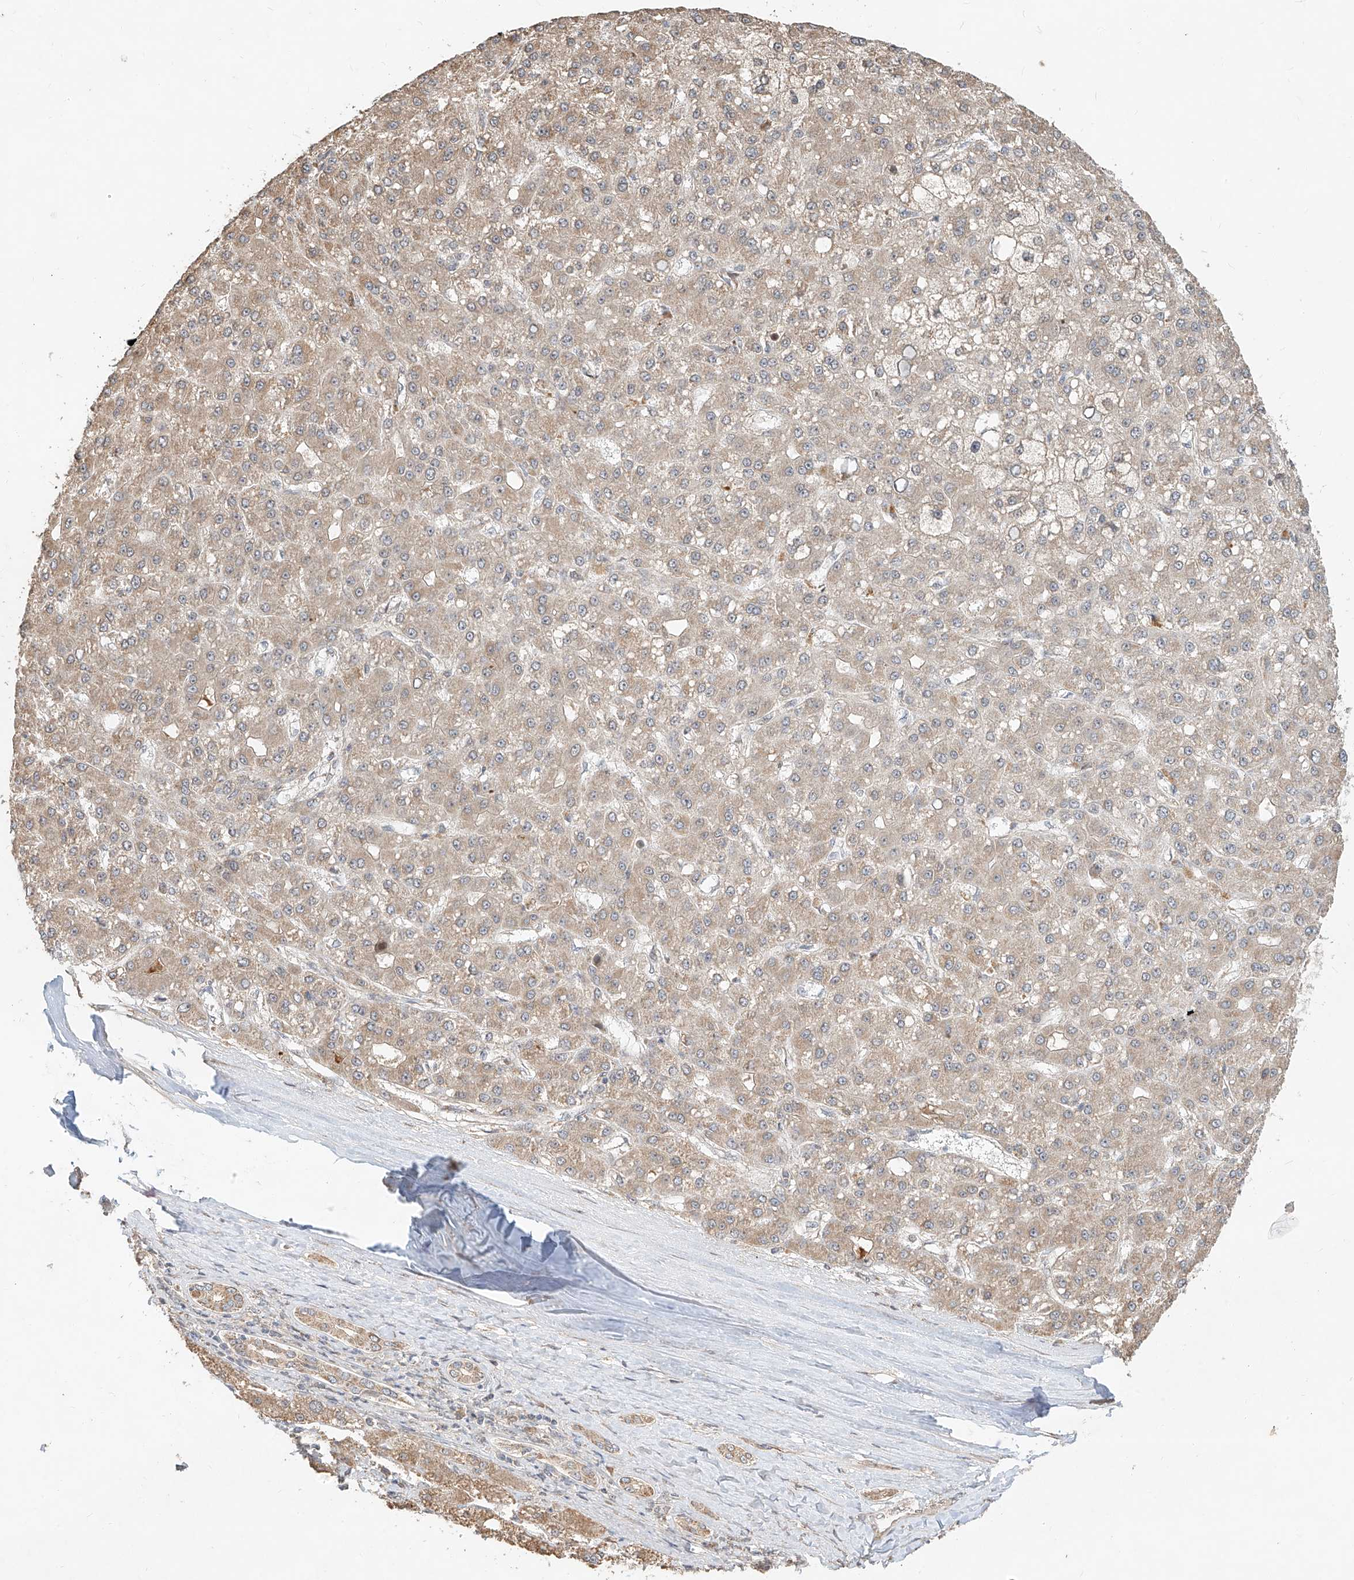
{"staining": {"intensity": "weak", "quantity": "<25%", "location": "cytoplasmic/membranous"}, "tissue": "liver cancer", "cell_type": "Tumor cells", "image_type": "cancer", "snomed": [{"axis": "morphology", "description": "Carcinoma, Hepatocellular, NOS"}, {"axis": "topography", "description": "Liver"}], "caption": "An image of human liver cancer is negative for staining in tumor cells. (Stains: DAB (3,3'-diaminobenzidine) immunohistochemistry (IHC) with hematoxylin counter stain, Microscopy: brightfield microscopy at high magnification).", "gene": "TMEM61", "patient": {"sex": "male", "age": 67}}